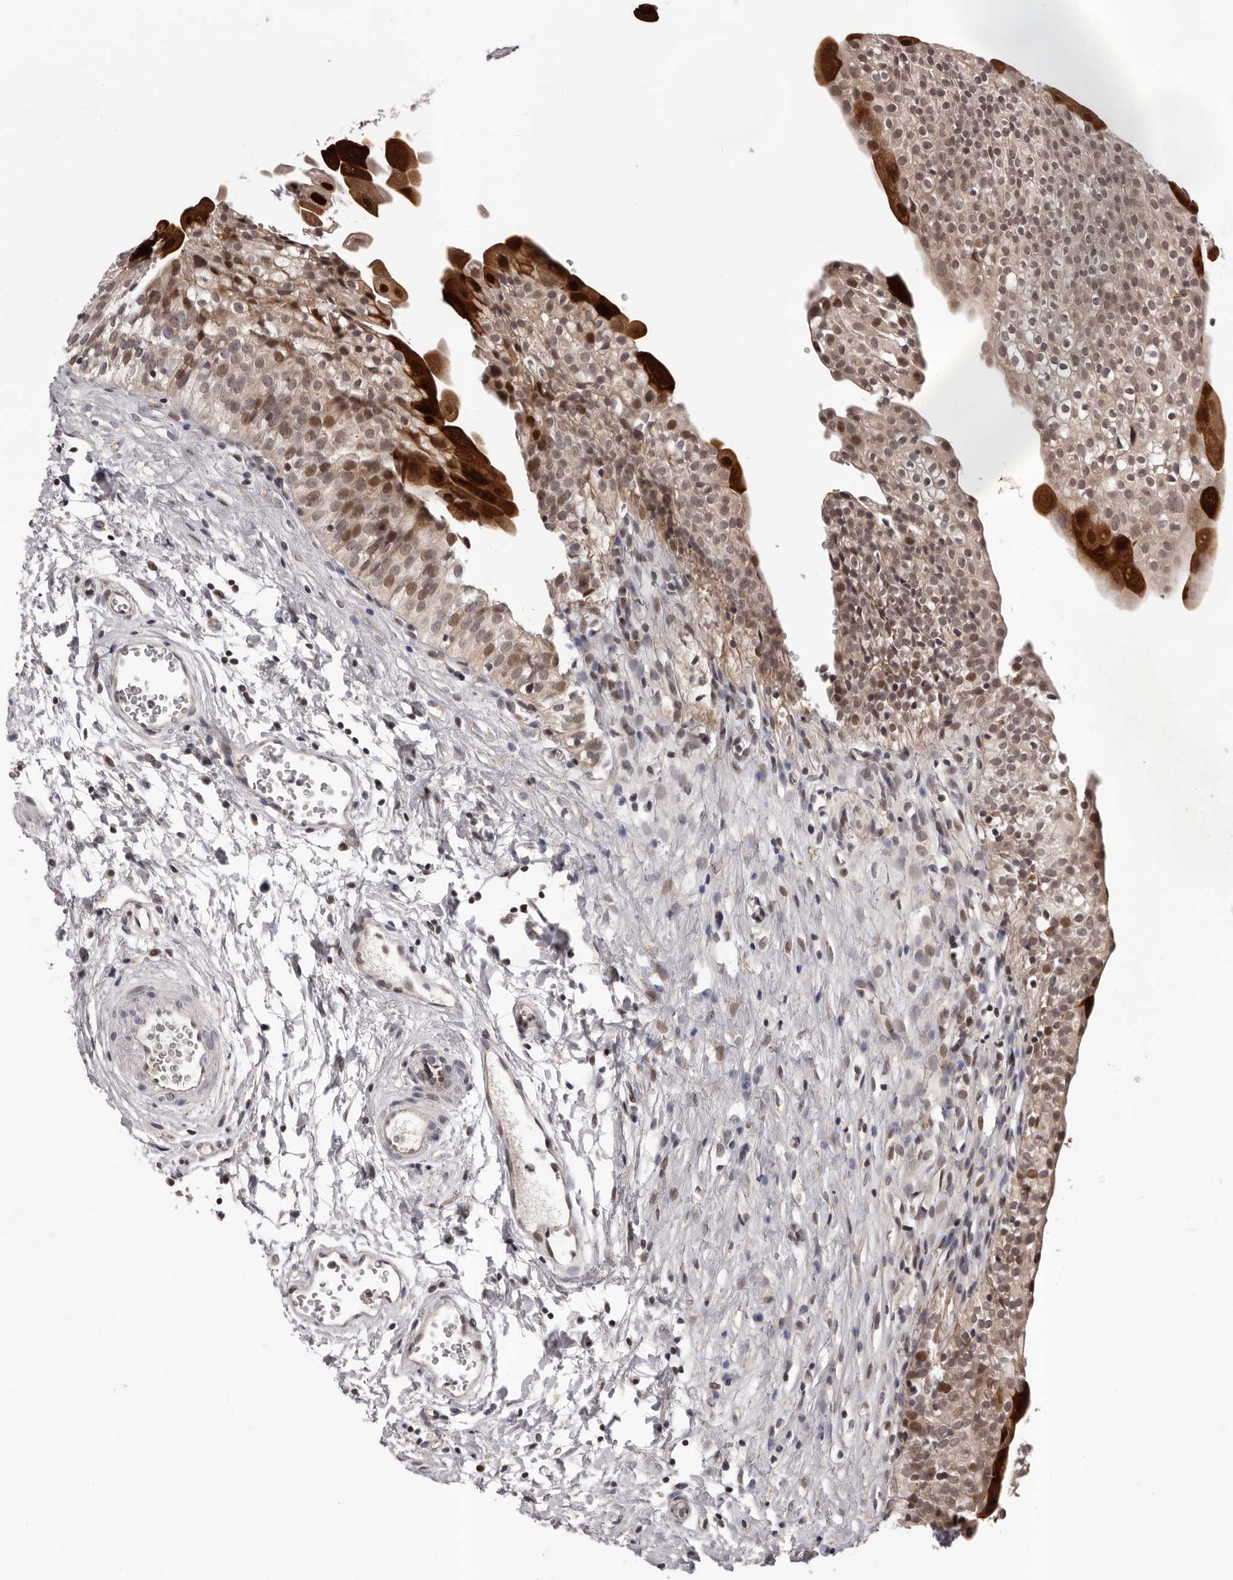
{"staining": {"intensity": "strong", "quantity": "<25%", "location": "cytoplasmic/membranous,nuclear"}, "tissue": "urinary bladder", "cell_type": "Urothelial cells", "image_type": "normal", "snomed": [{"axis": "morphology", "description": "Normal tissue, NOS"}, {"axis": "topography", "description": "Urinary bladder"}], "caption": "IHC histopathology image of normal urinary bladder: urinary bladder stained using immunohistochemistry (IHC) shows medium levels of strong protein expression localized specifically in the cytoplasmic/membranous,nuclear of urothelial cells, appearing as a cytoplasmic/membranous,nuclear brown color.", "gene": "MED8", "patient": {"sex": "male", "age": 51}}